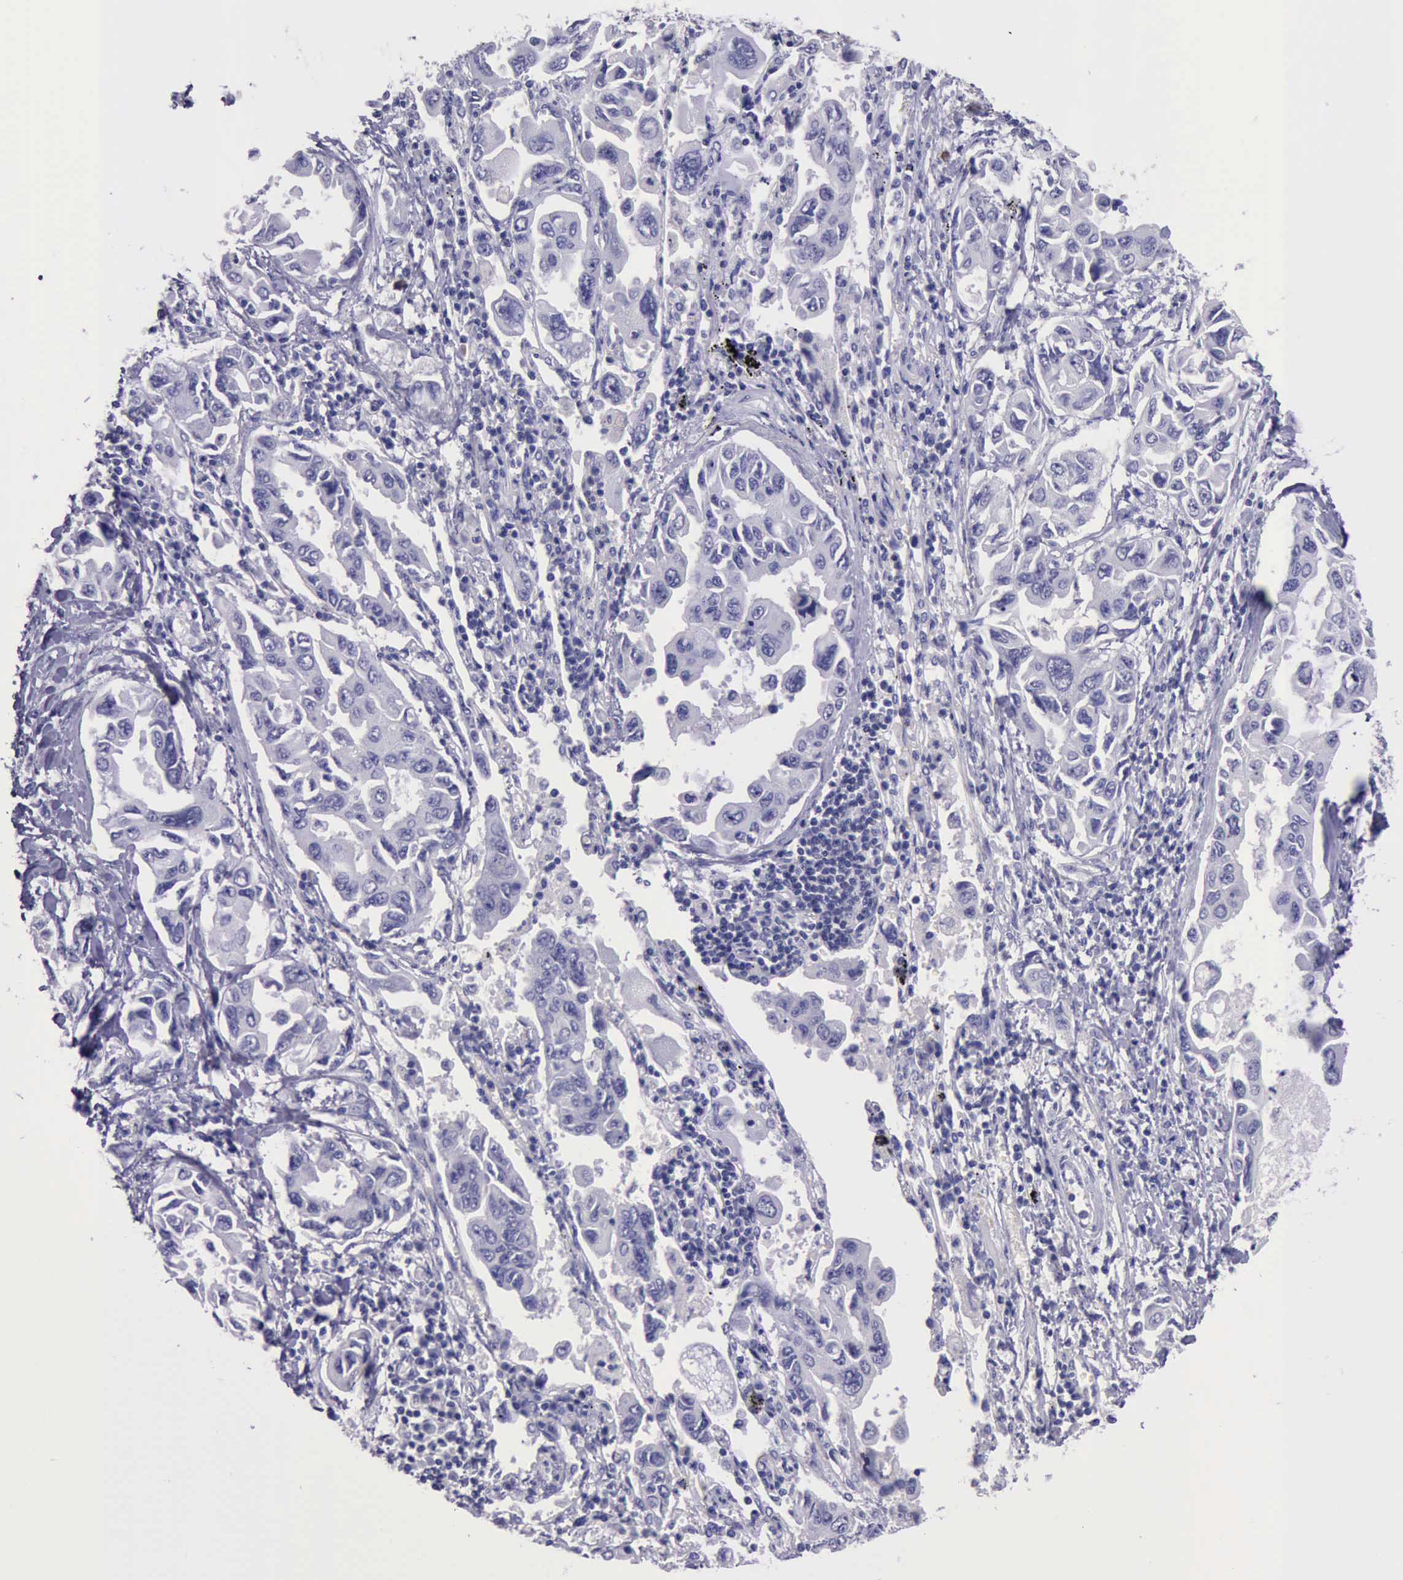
{"staining": {"intensity": "negative", "quantity": "none", "location": "none"}, "tissue": "lung cancer", "cell_type": "Tumor cells", "image_type": "cancer", "snomed": [{"axis": "morphology", "description": "Adenocarcinoma, NOS"}, {"axis": "topography", "description": "Lung"}], "caption": "DAB (3,3'-diaminobenzidine) immunohistochemical staining of human lung adenocarcinoma exhibits no significant positivity in tumor cells.", "gene": "LRFN5", "patient": {"sex": "male", "age": 64}}